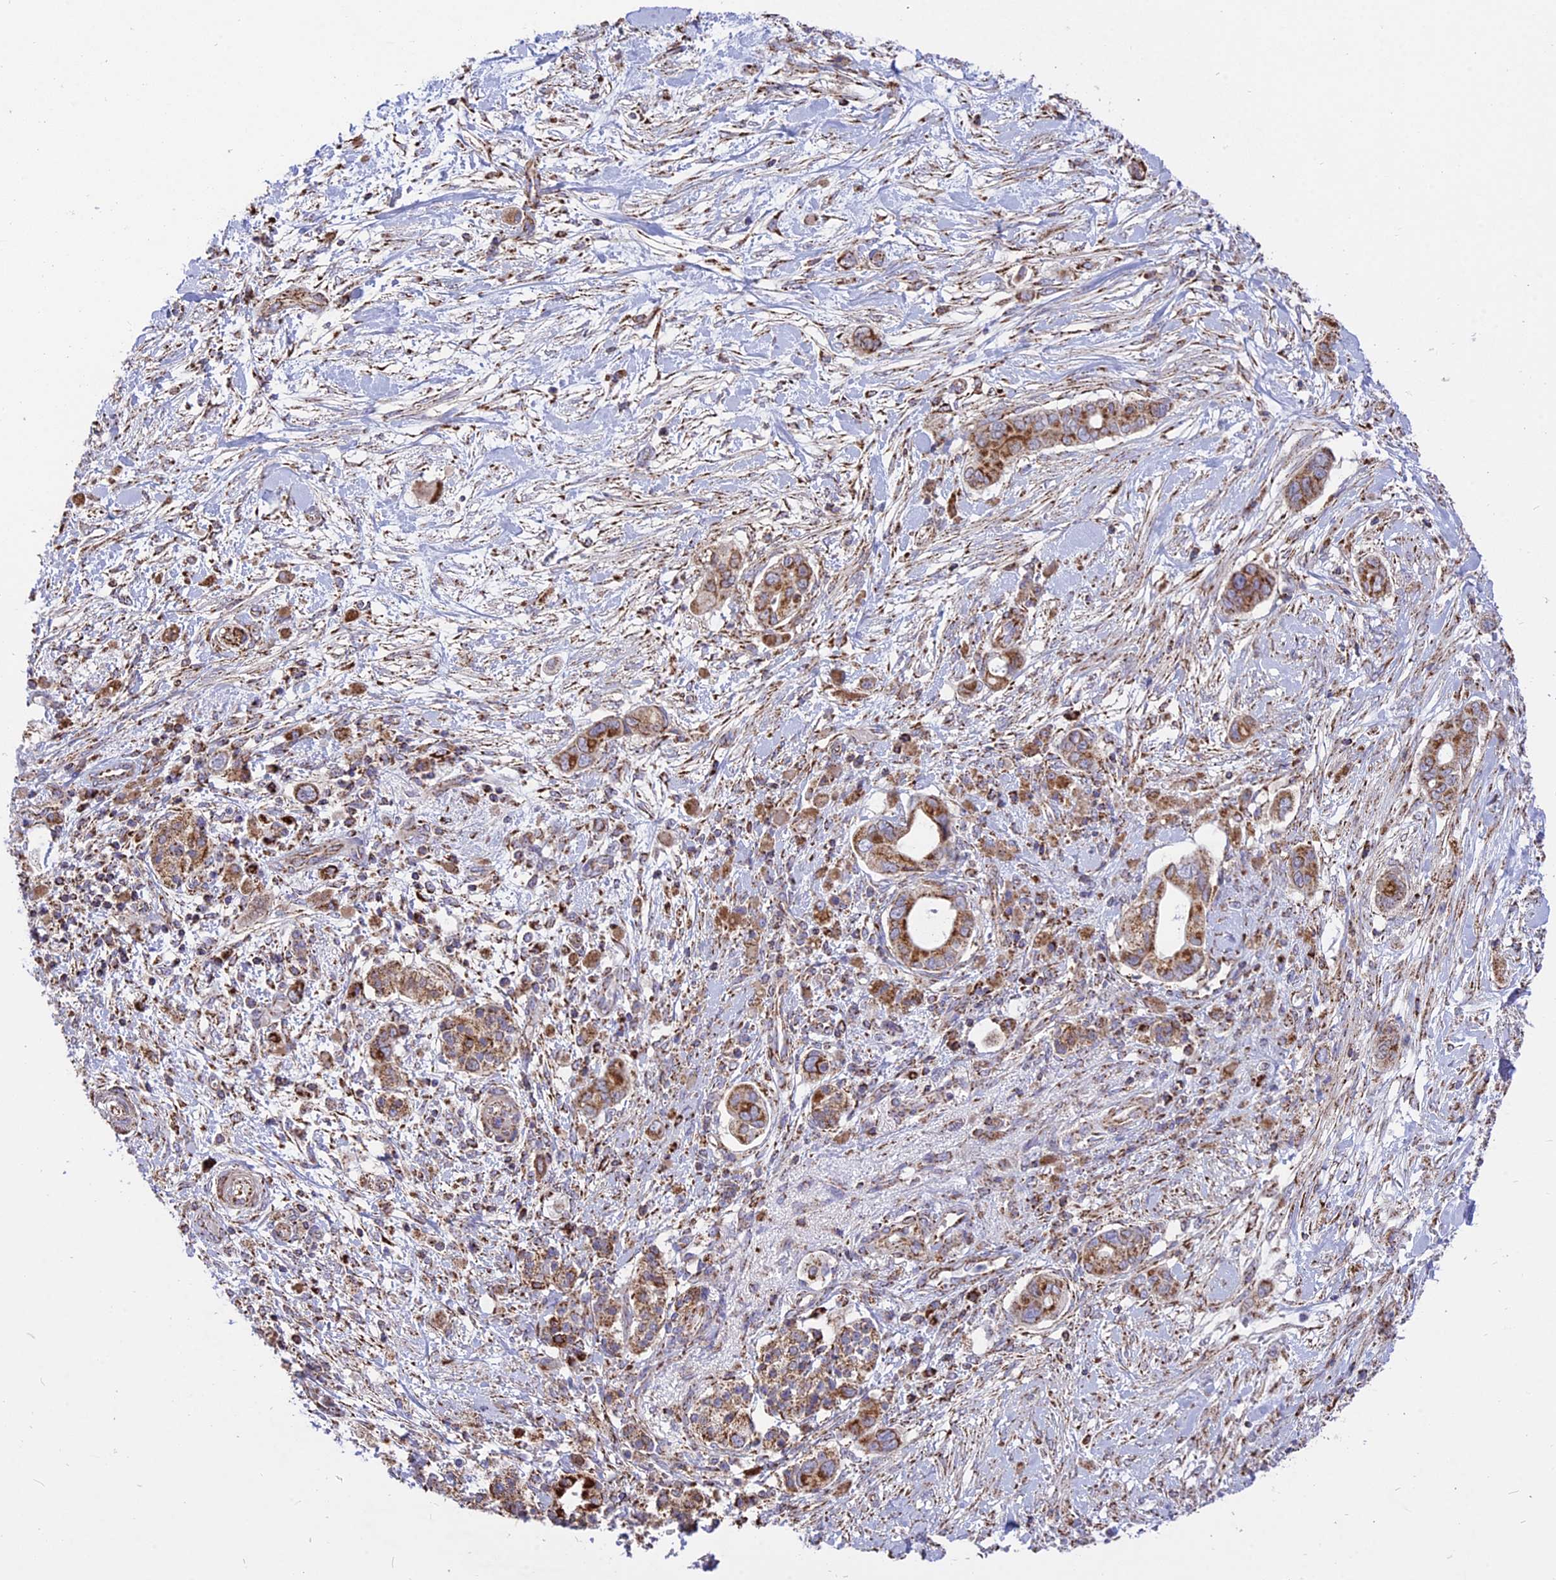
{"staining": {"intensity": "moderate", "quantity": ">75%", "location": "cytoplasmic/membranous"}, "tissue": "pancreatic cancer", "cell_type": "Tumor cells", "image_type": "cancer", "snomed": [{"axis": "morphology", "description": "Adenocarcinoma, NOS"}, {"axis": "topography", "description": "Pancreas"}], "caption": "Human pancreatic cancer stained with a protein marker reveals moderate staining in tumor cells.", "gene": "TTC4", "patient": {"sex": "male", "age": 68}}